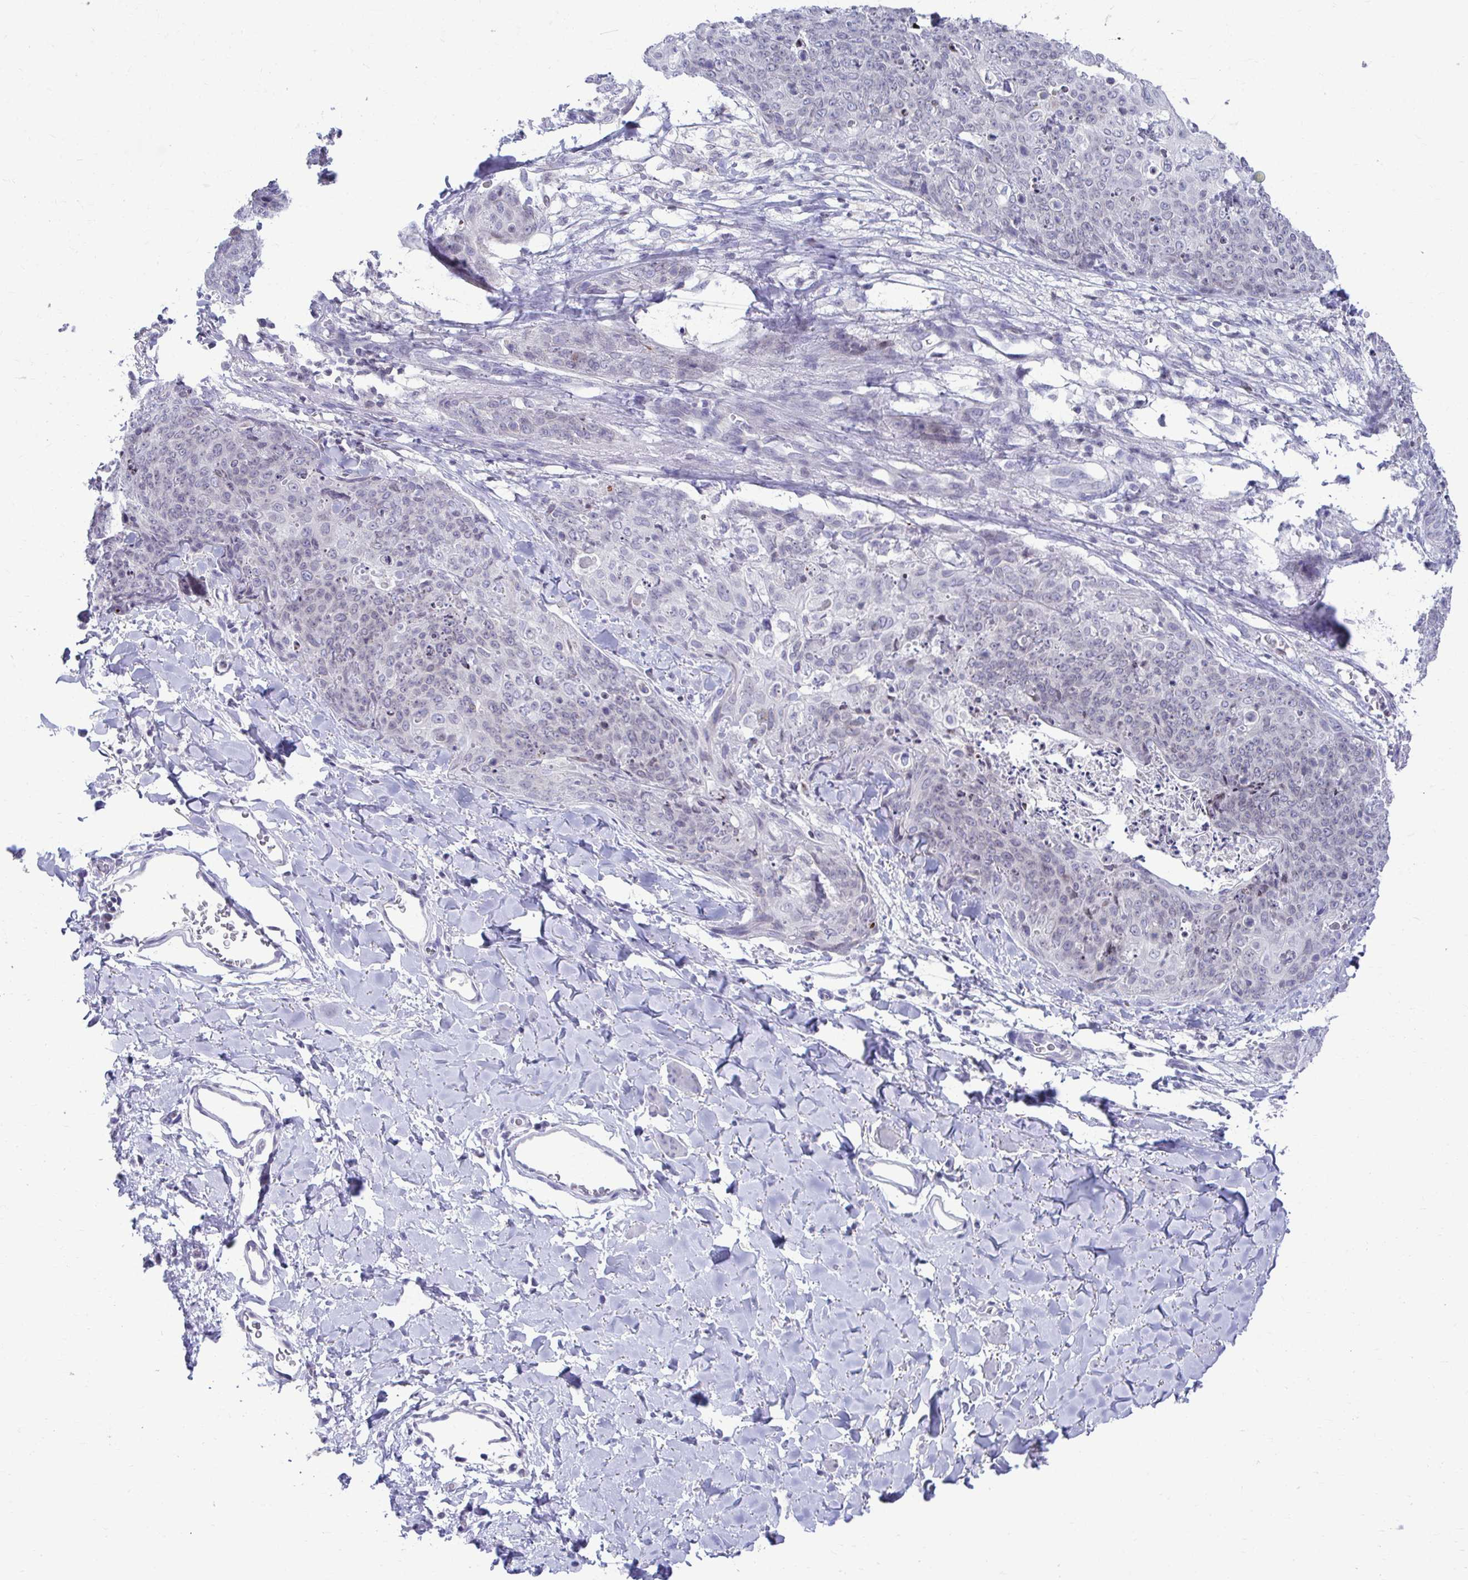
{"staining": {"intensity": "negative", "quantity": "none", "location": "none"}, "tissue": "skin cancer", "cell_type": "Tumor cells", "image_type": "cancer", "snomed": [{"axis": "morphology", "description": "Squamous cell carcinoma, NOS"}, {"axis": "topography", "description": "Skin"}, {"axis": "topography", "description": "Vulva"}], "caption": "High power microscopy photomicrograph of an immunohistochemistry (IHC) image of squamous cell carcinoma (skin), revealing no significant staining in tumor cells.", "gene": "OR7A5", "patient": {"sex": "female", "age": 85}}